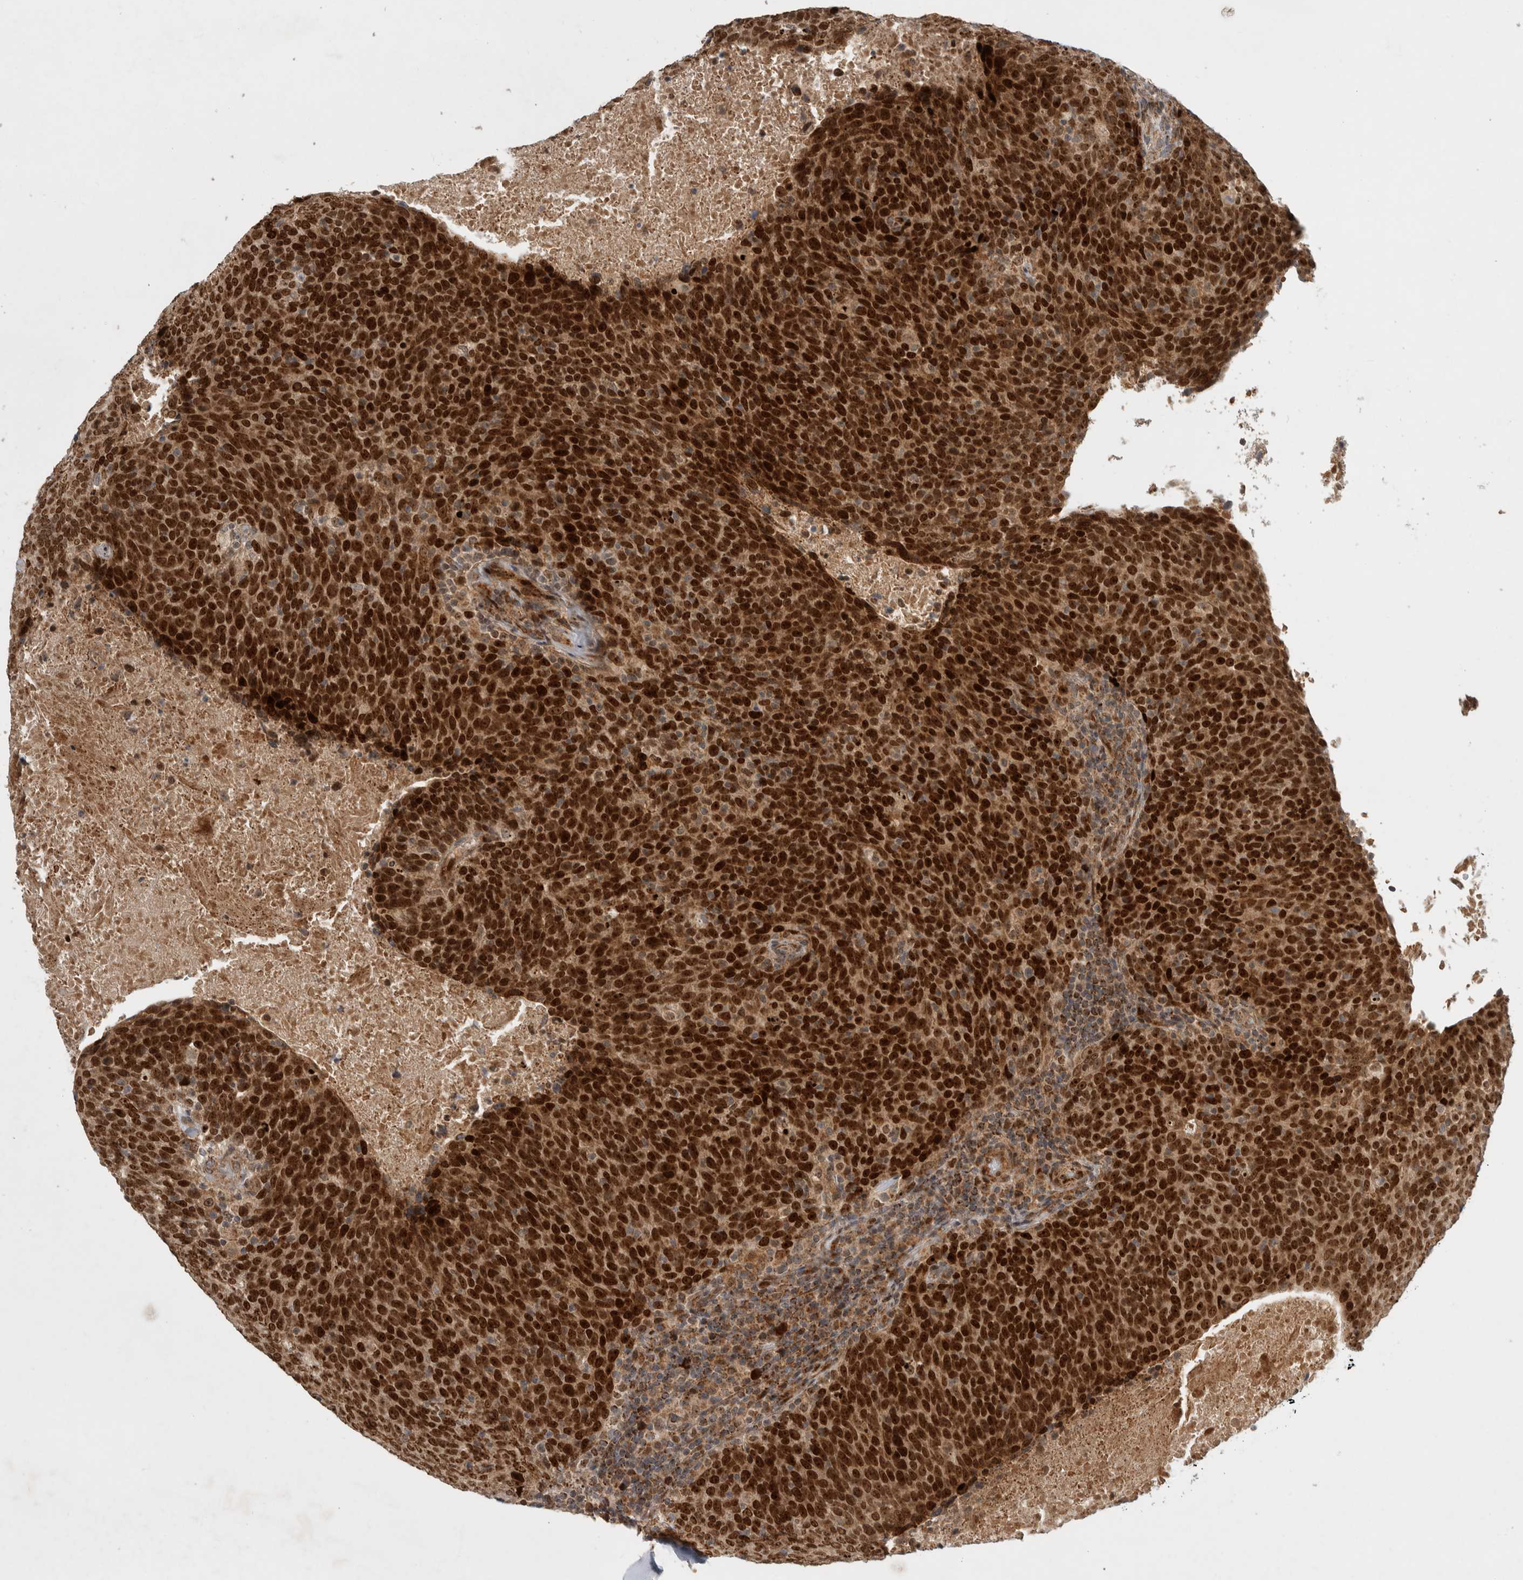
{"staining": {"intensity": "strong", "quantity": ">75%", "location": "cytoplasmic/membranous,nuclear"}, "tissue": "head and neck cancer", "cell_type": "Tumor cells", "image_type": "cancer", "snomed": [{"axis": "morphology", "description": "Squamous cell carcinoma, NOS"}, {"axis": "morphology", "description": "Squamous cell carcinoma, metastatic, NOS"}, {"axis": "topography", "description": "Lymph node"}, {"axis": "topography", "description": "Head-Neck"}], "caption": "IHC of head and neck cancer shows high levels of strong cytoplasmic/membranous and nuclear expression in approximately >75% of tumor cells. Nuclei are stained in blue.", "gene": "INSRR", "patient": {"sex": "male", "age": 62}}